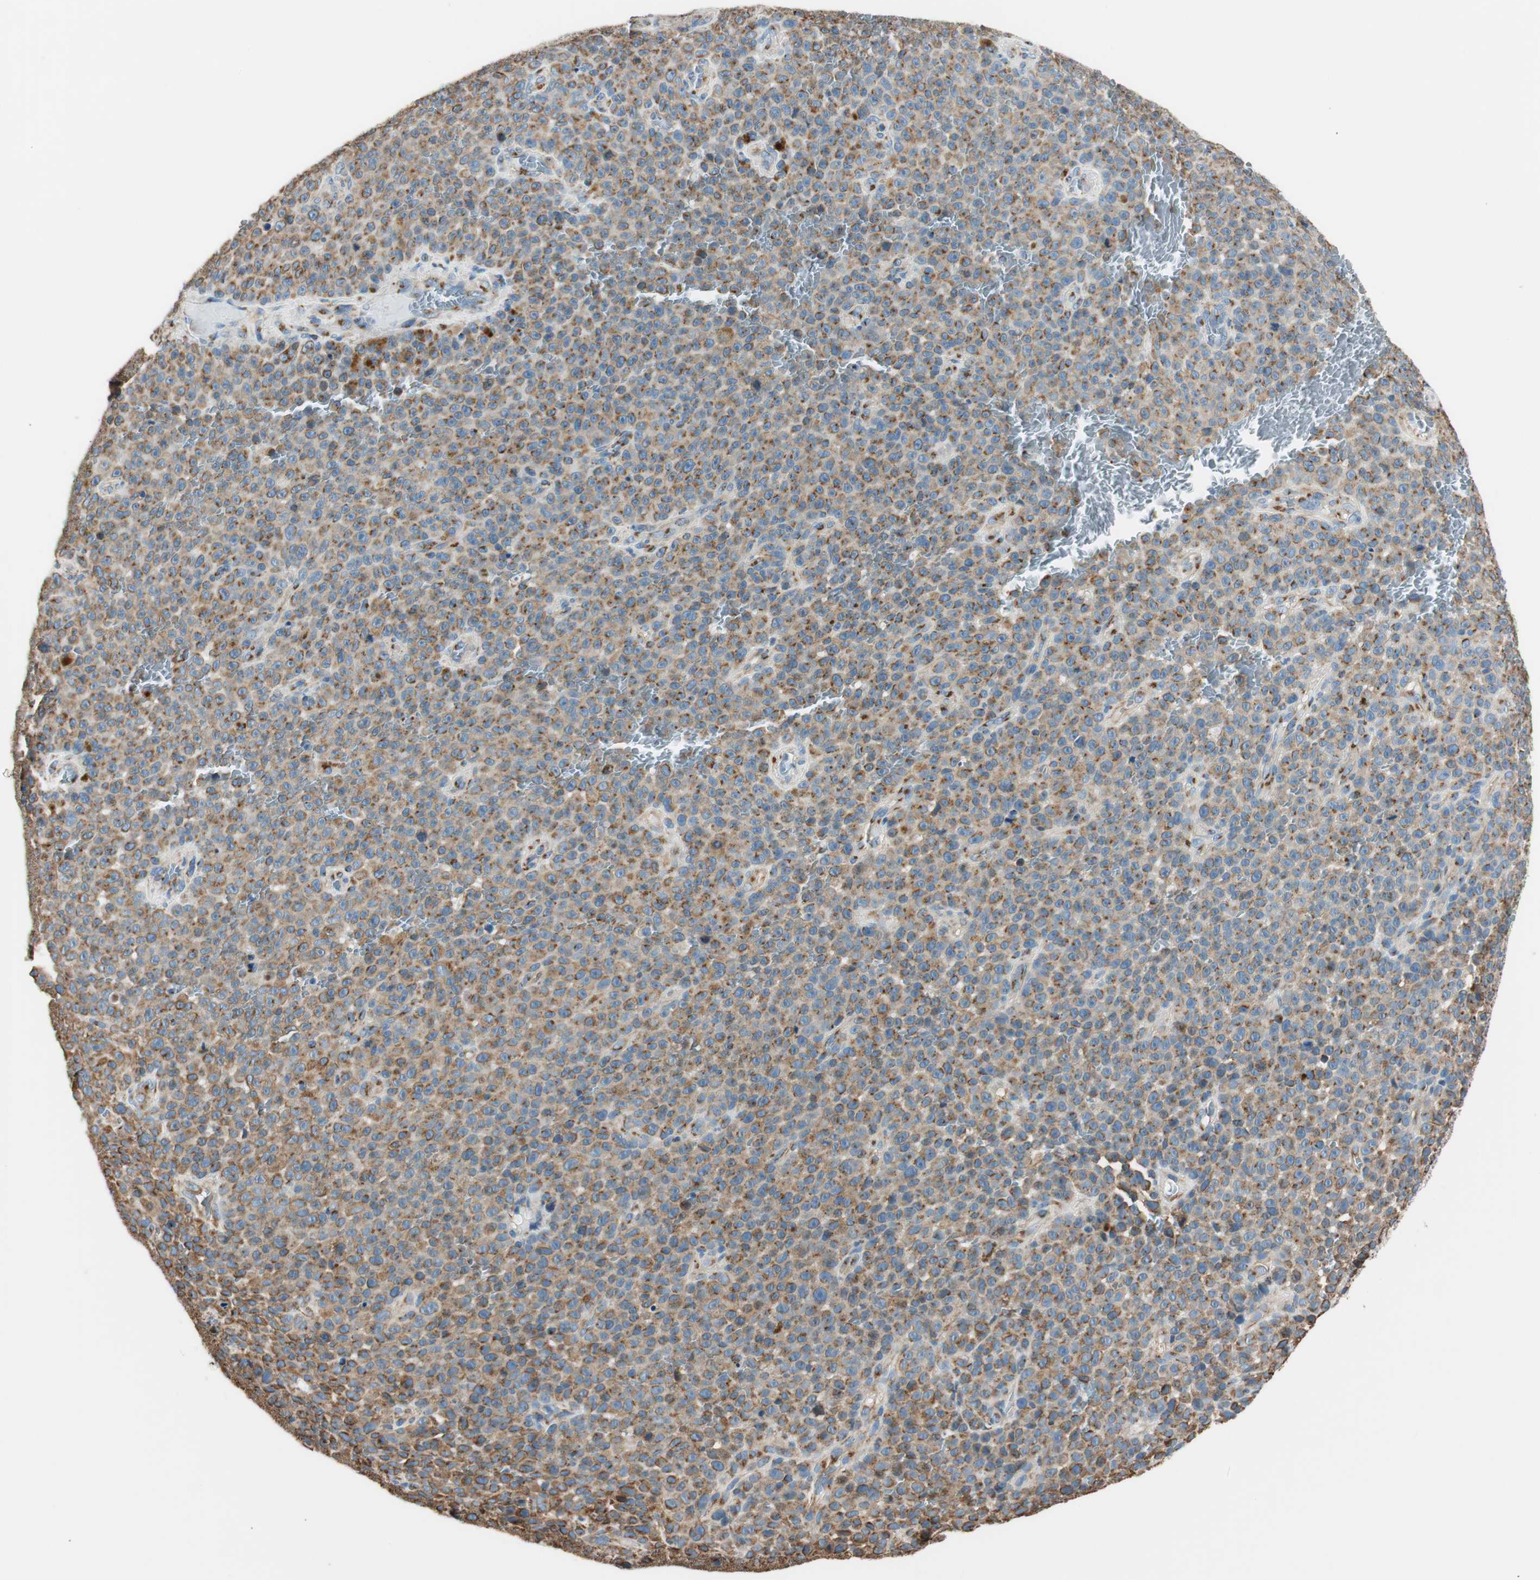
{"staining": {"intensity": "moderate", "quantity": ">75%", "location": "cytoplasmic/membranous"}, "tissue": "melanoma", "cell_type": "Tumor cells", "image_type": "cancer", "snomed": [{"axis": "morphology", "description": "Malignant melanoma, NOS"}, {"axis": "topography", "description": "Skin"}], "caption": "Immunohistochemical staining of malignant melanoma shows moderate cytoplasmic/membranous protein expression in about >75% of tumor cells.", "gene": "TMF1", "patient": {"sex": "female", "age": 82}}